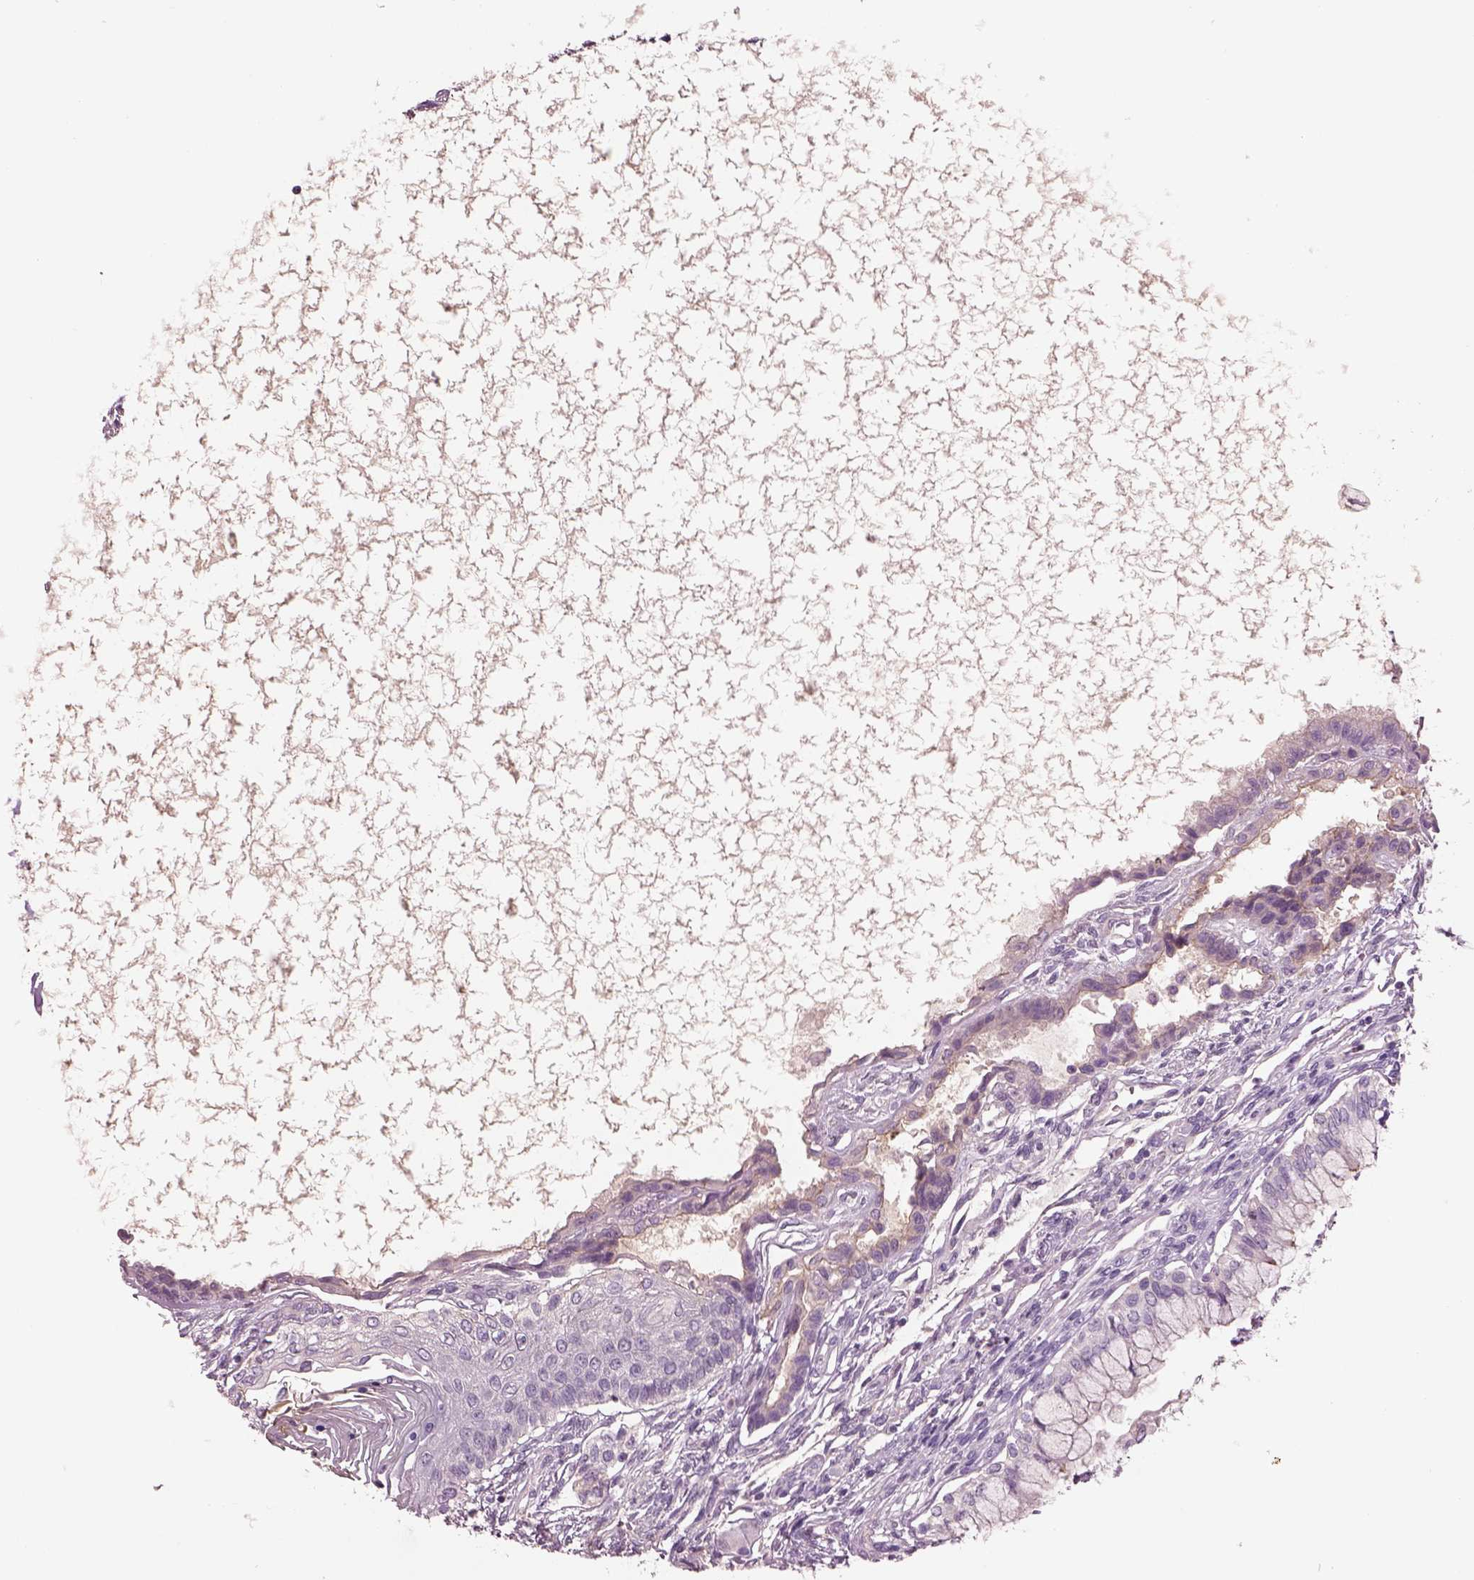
{"staining": {"intensity": "negative", "quantity": "none", "location": "none"}, "tissue": "testis cancer", "cell_type": "Tumor cells", "image_type": "cancer", "snomed": [{"axis": "morphology", "description": "Carcinoma, Embryonal, NOS"}, {"axis": "topography", "description": "Testis"}], "caption": "Tumor cells show no significant protein staining in embryonal carcinoma (testis).", "gene": "IGLL1", "patient": {"sex": "male", "age": 37}}